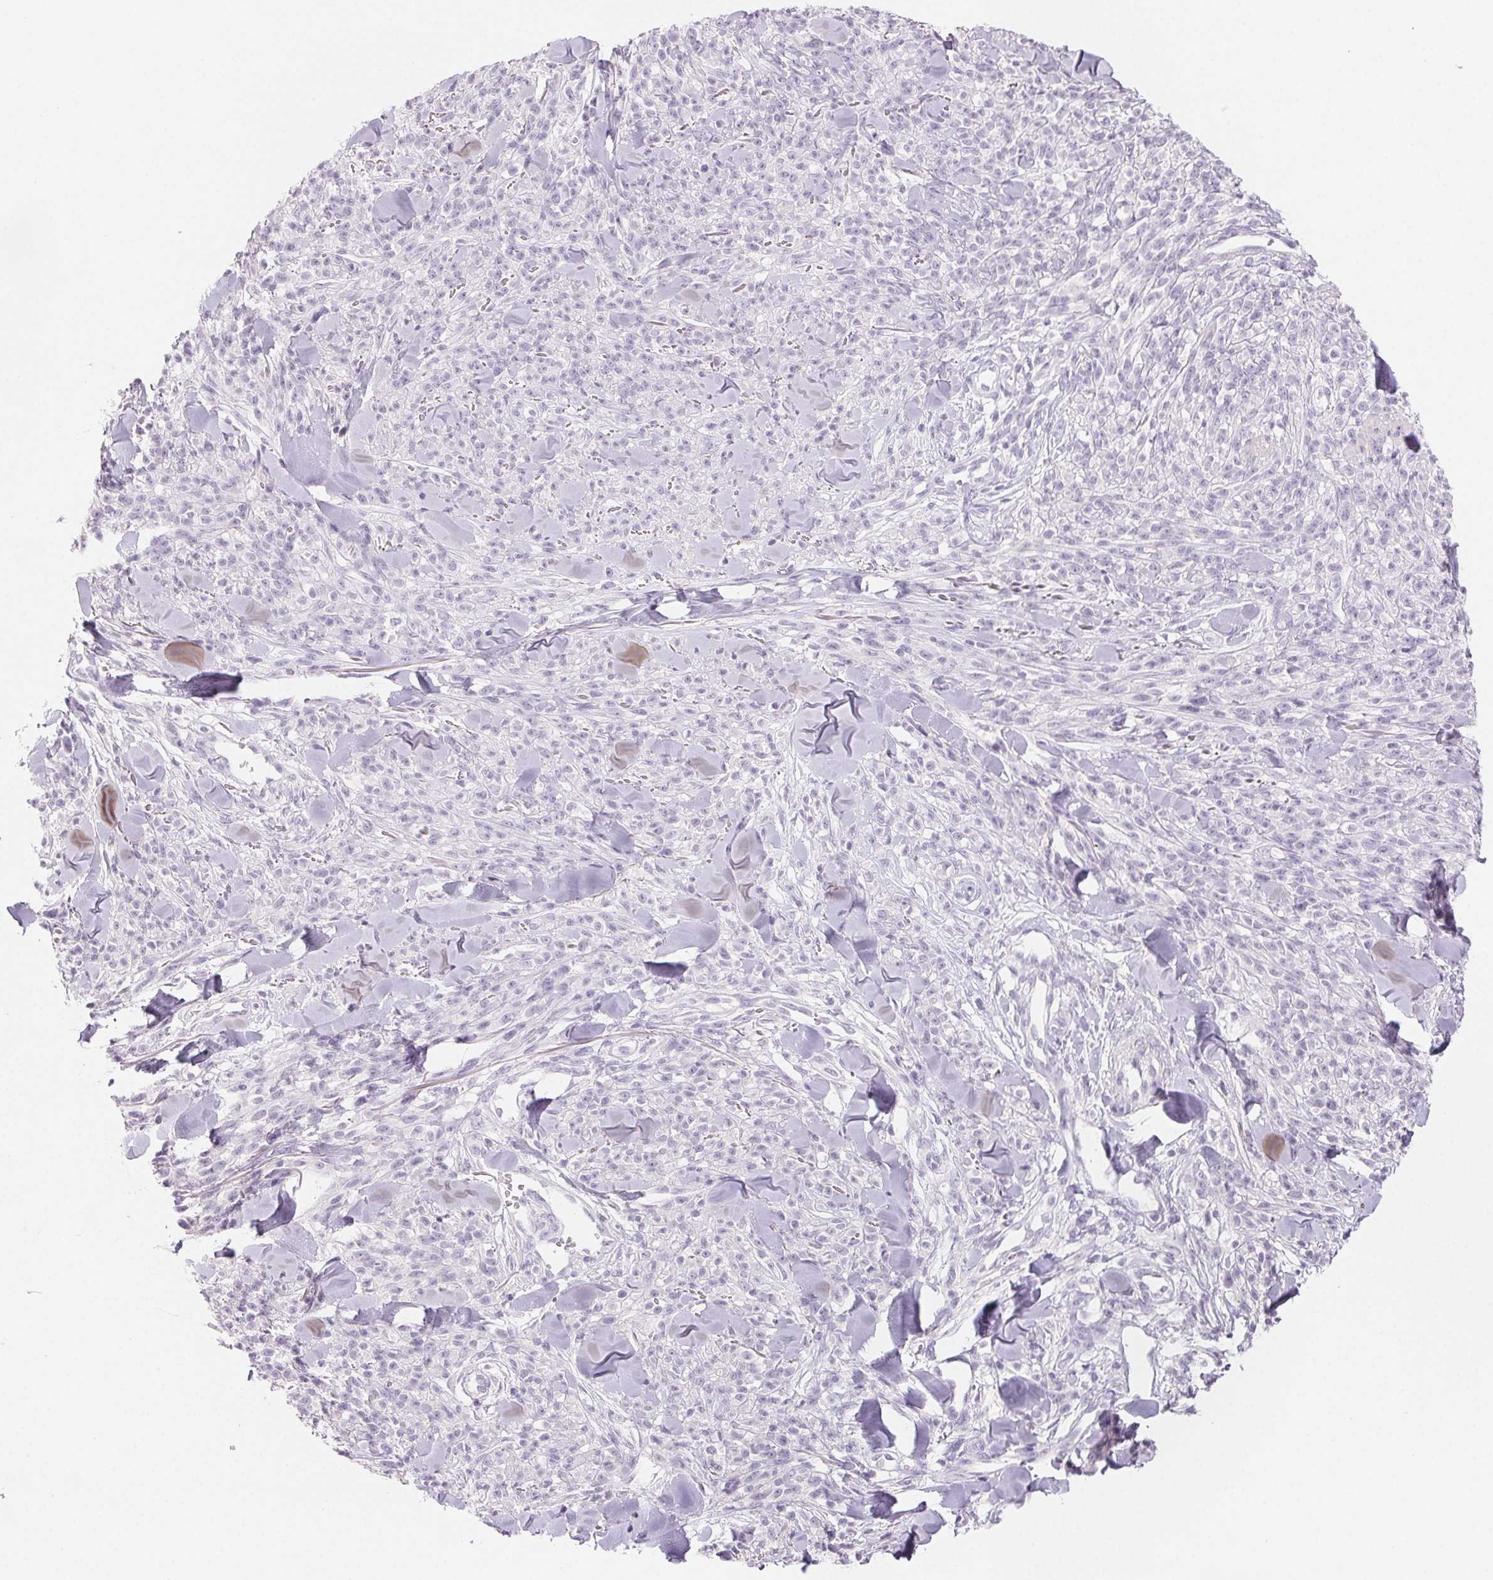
{"staining": {"intensity": "negative", "quantity": "none", "location": "none"}, "tissue": "melanoma", "cell_type": "Tumor cells", "image_type": "cancer", "snomed": [{"axis": "morphology", "description": "Malignant melanoma, NOS"}, {"axis": "topography", "description": "Skin"}, {"axis": "topography", "description": "Skin of trunk"}], "caption": "High power microscopy histopathology image of an immunohistochemistry micrograph of malignant melanoma, revealing no significant positivity in tumor cells. (DAB (3,3'-diaminobenzidine) immunohistochemistry visualized using brightfield microscopy, high magnification).", "gene": "BPIFB2", "patient": {"sex": "male", "age": 74}}